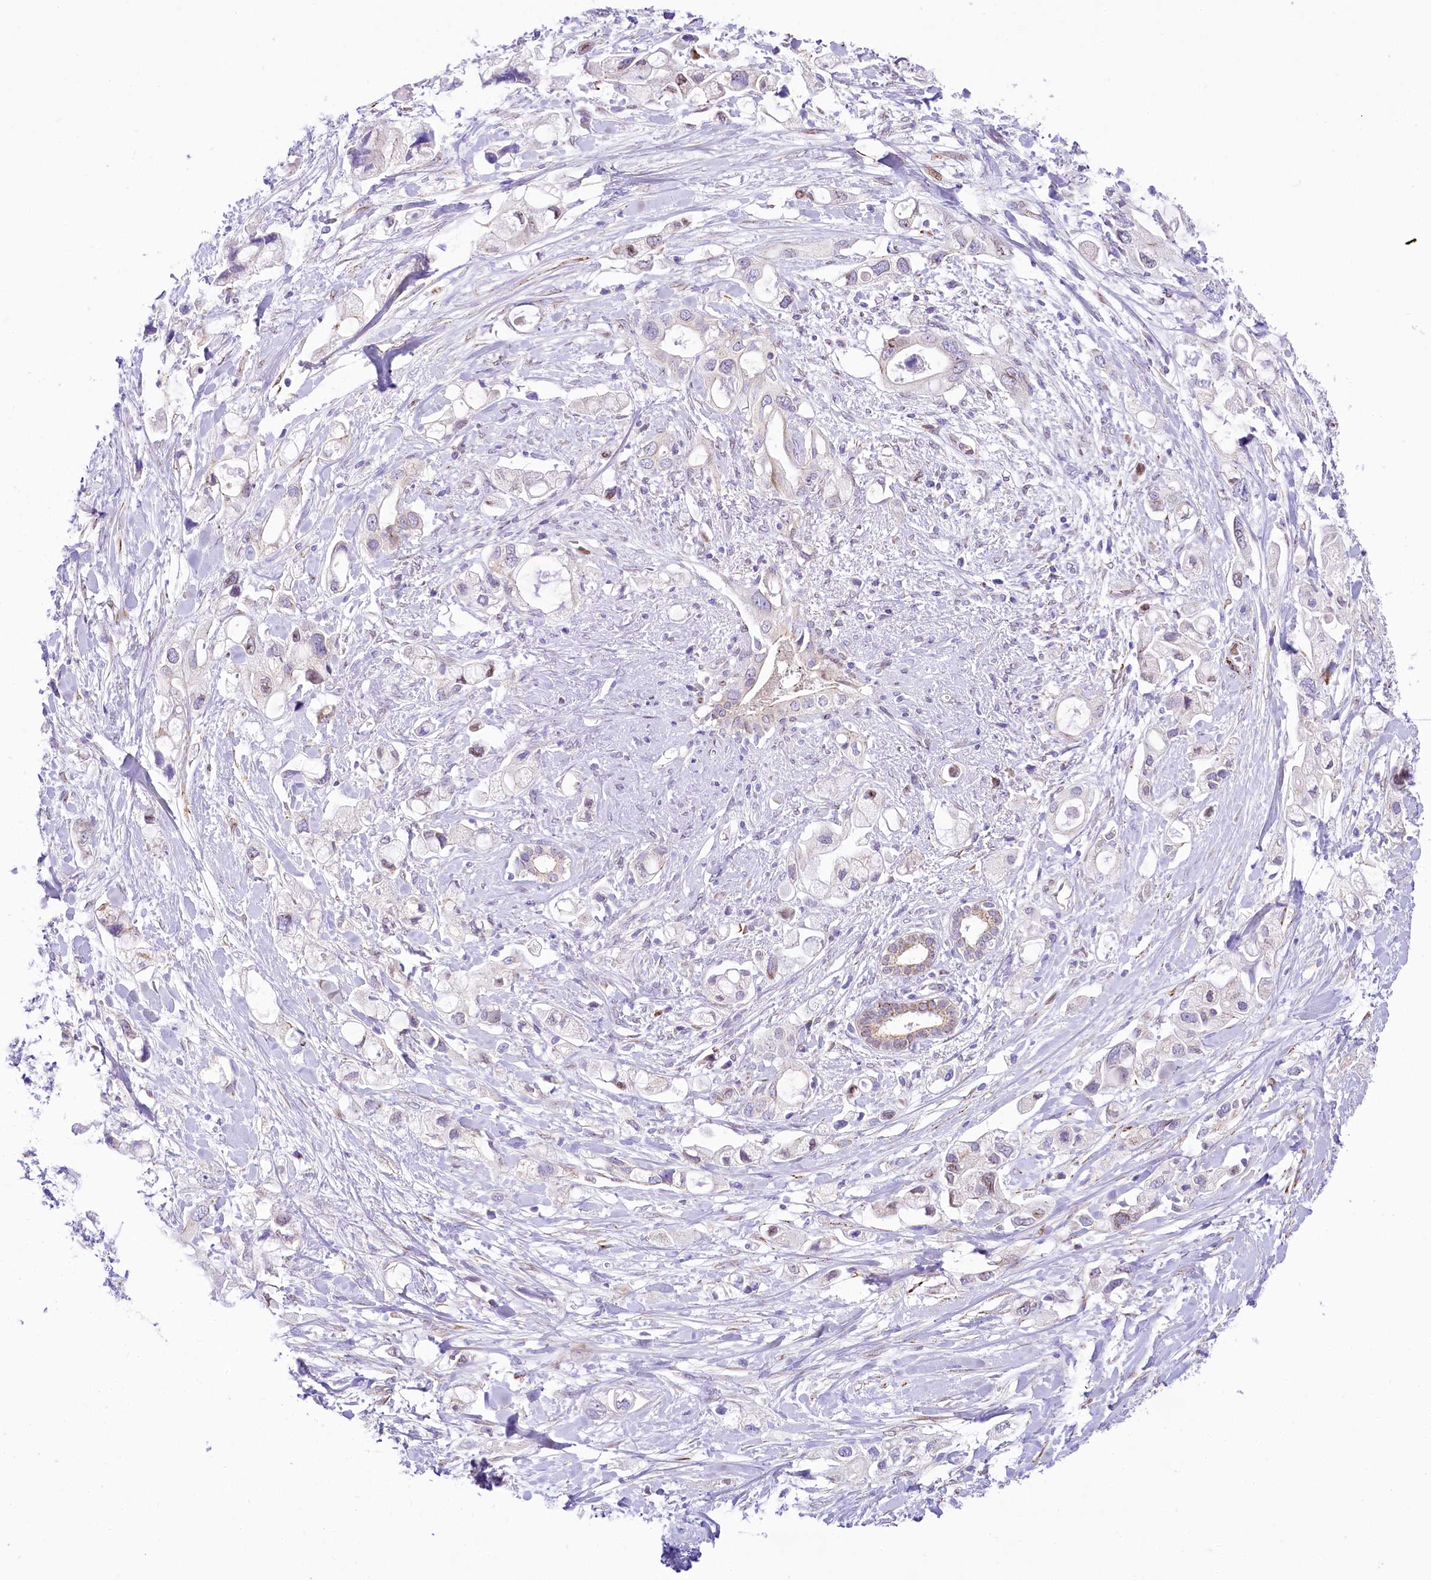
{"staining": {"intensity": "negative", "quantity": "none", "location": "none"}, "tissue": "pancreatic cancer", "cell_type": "Tumor cells", "image_type": "cancer", "snomed": [{"axis": "morphology", "description": "Adenocarcinoma, NOS"}, {"axis": "topography", "description": "Pancreas"}], "caption": "Tumor cells are negative for brown protein staining in pancreatic adenocarcinoma.", "gene": "PPIP5K2", "patient": {"sex": "female", "age": 56}}